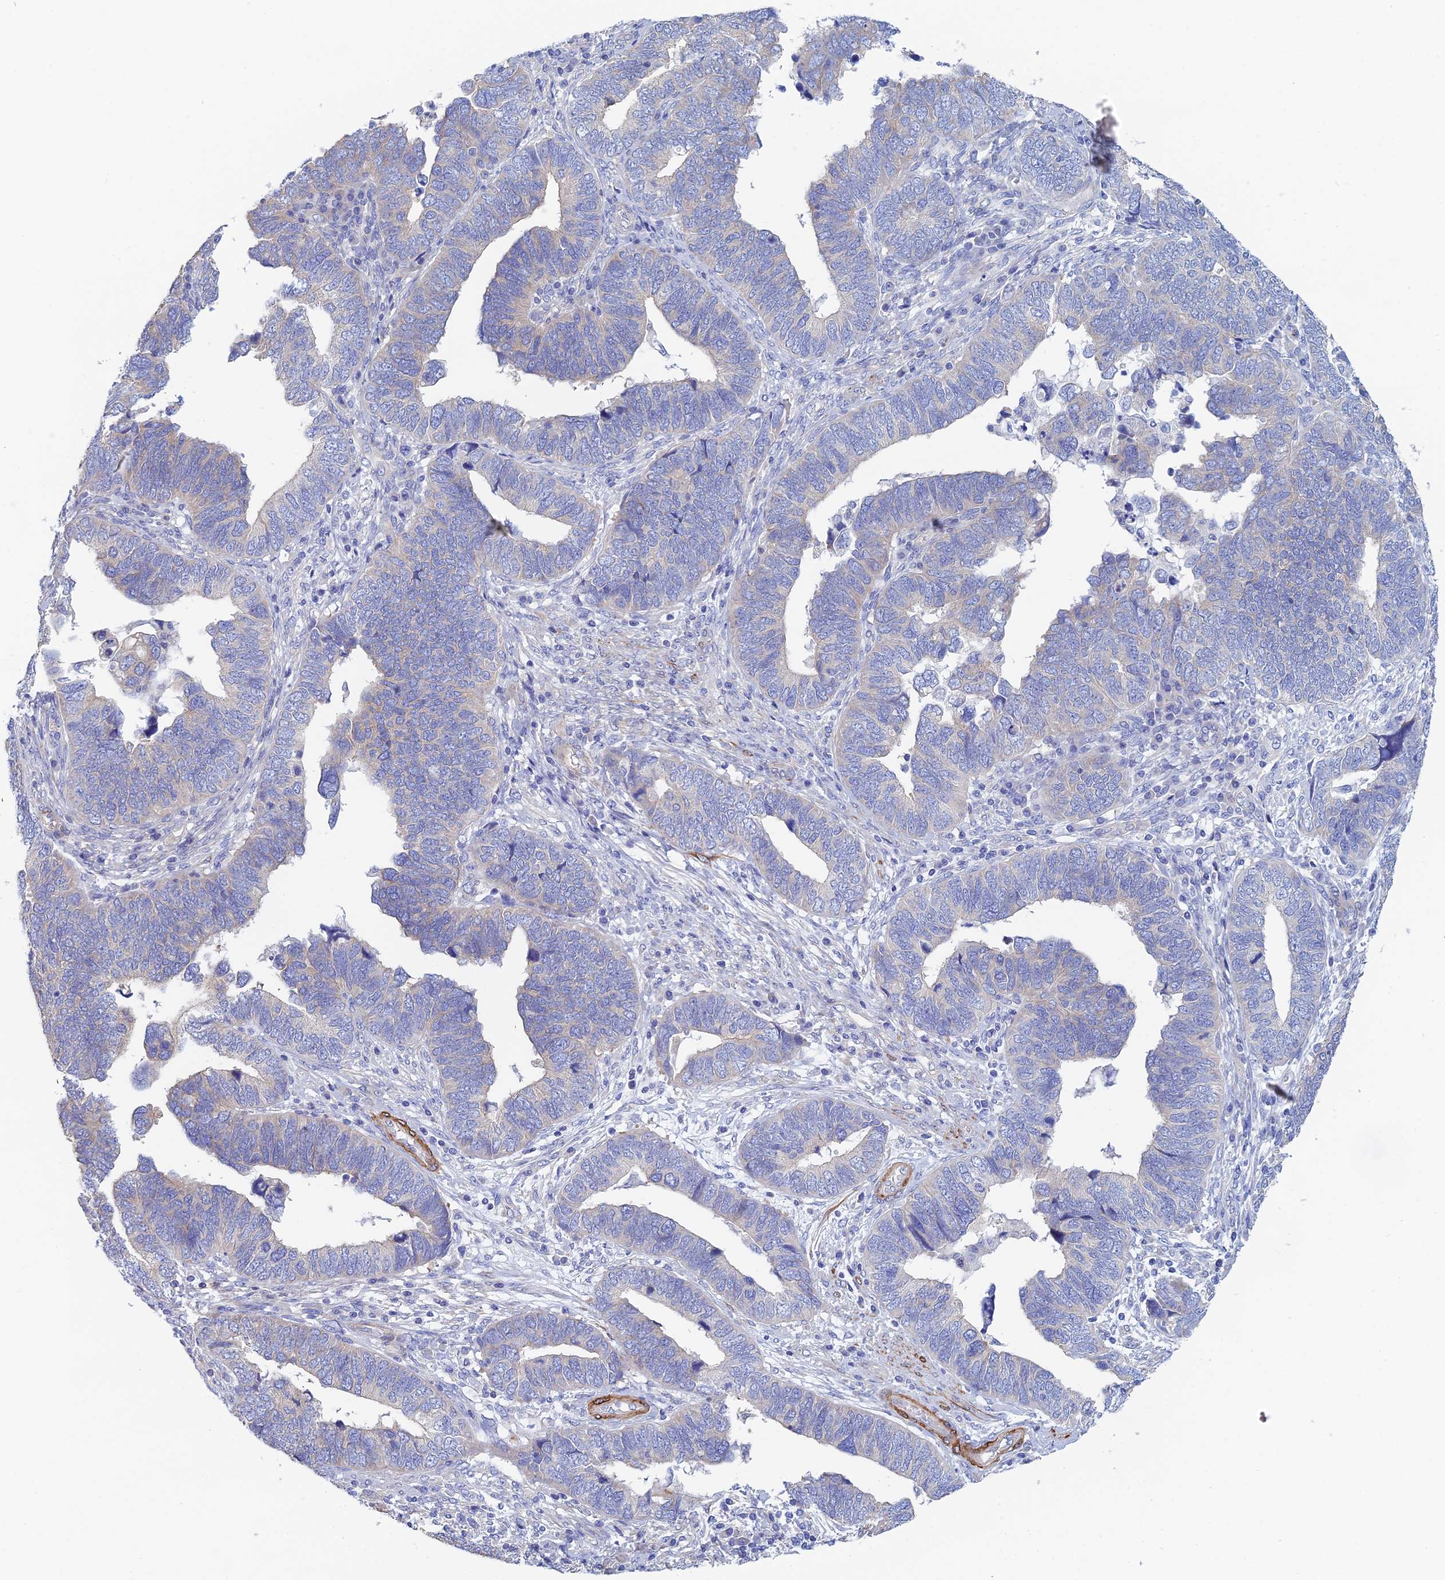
{"staining": {"intensity": "negative", "quantity": "none", "location": "none"}, "tissue": "endometrial cancer", "cell_type": "Tumor cells", "image_type": "cancer", "snomed": [{"axis": "morphology", "description": "Adenocarcinoma, NOS"}, {"axis": "topography", "description": "Endometrium"}], "caption": "The IHC photomicrograph has no significant expression in tumor cells of adenocarcinoma (endometrial) tissue.", "gene": "PCDHA8", "patient": {"sex": "female", "age": 79}}